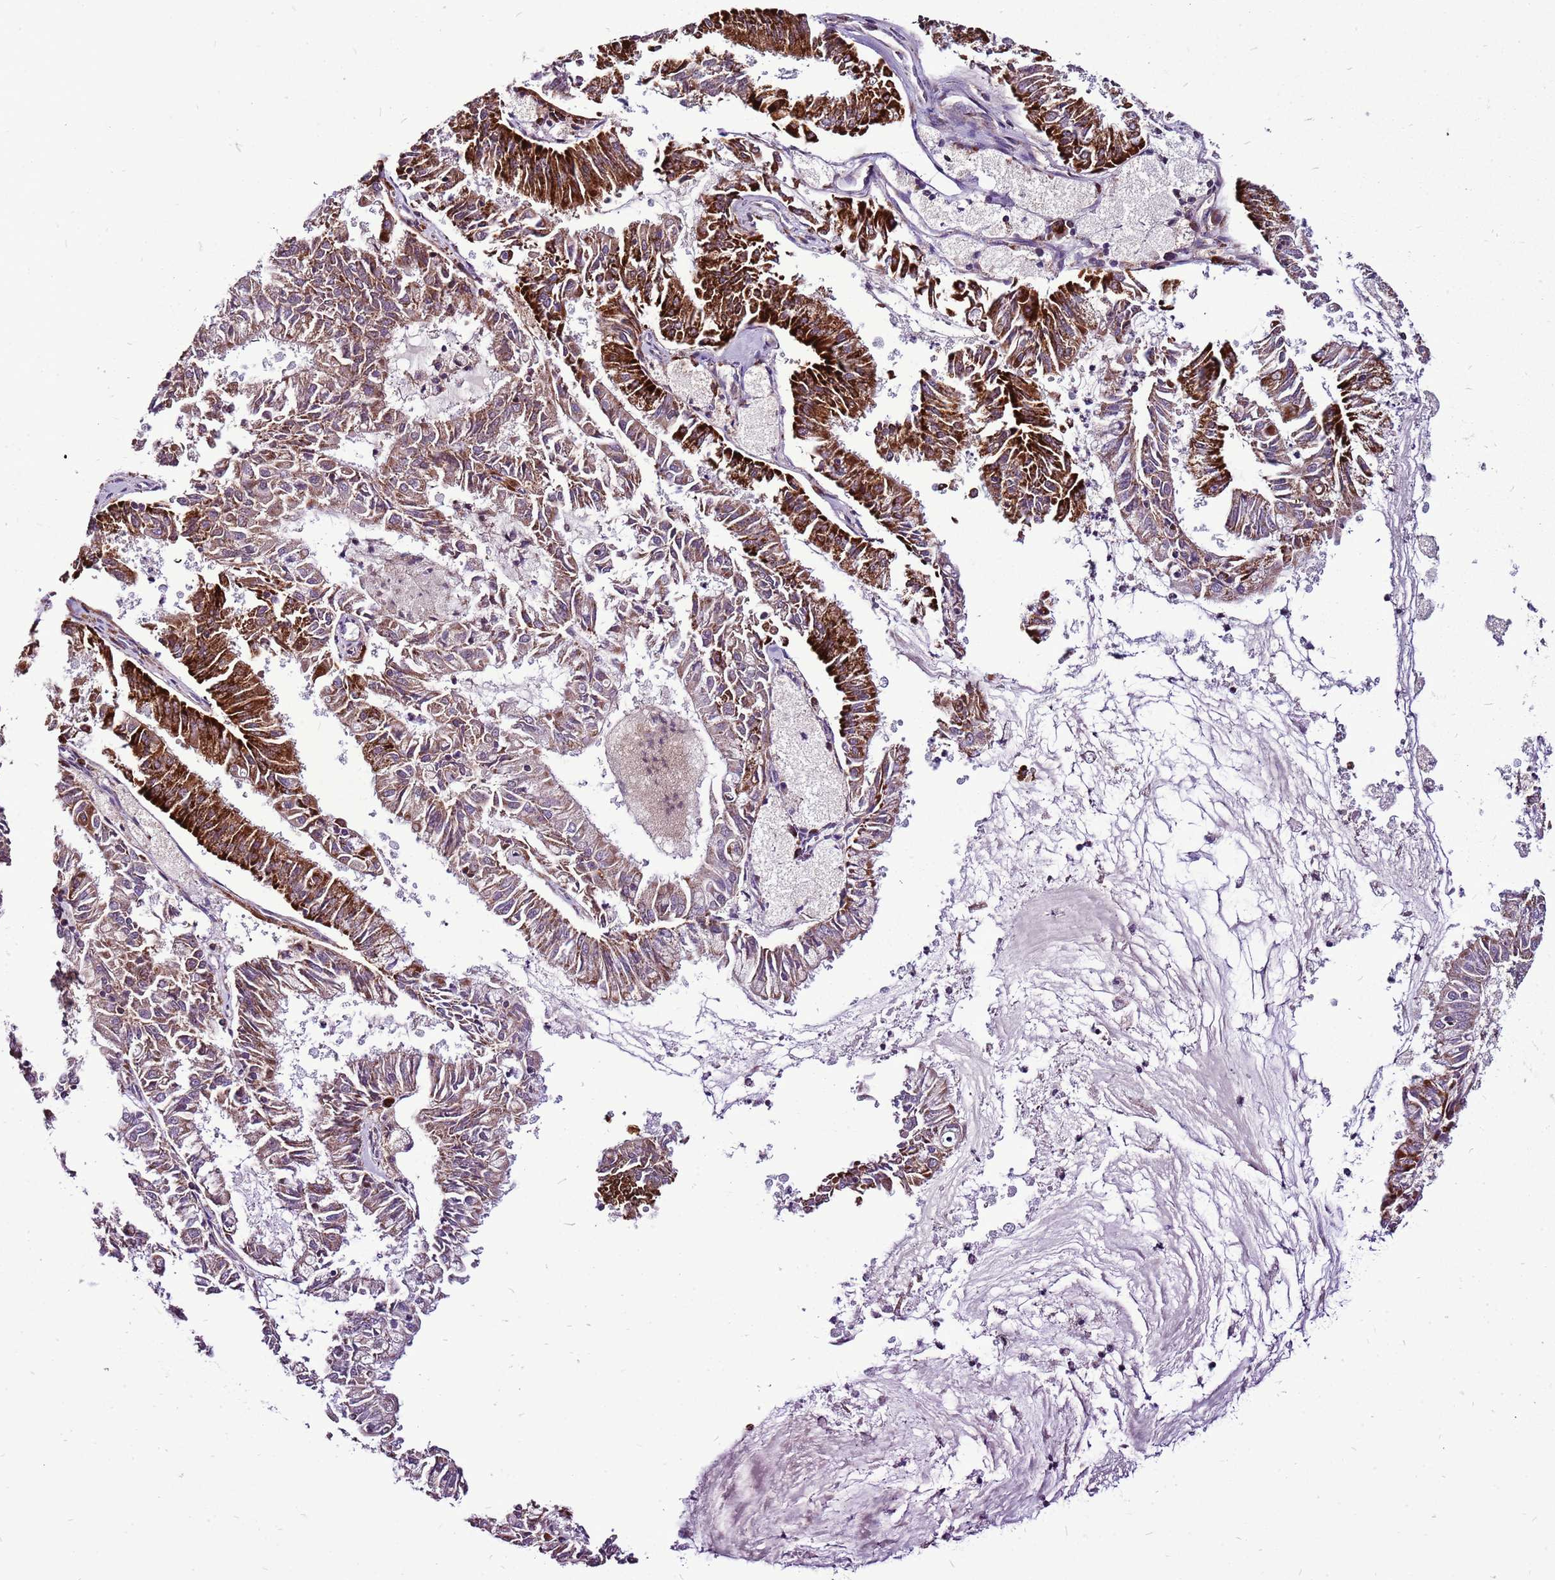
{"staining": {"intensity": "strong", "quantity": "25%-75%", "location": "cytoplasmic/membranous"}, "tissue": "endometrial cancer", "cell_type": "Tumor cells", "image_type": "cancer", "snomed": [{"axis": "morphology", "description": "Adenocarcinoma, NOS"}, {"axis": "topography", "description": "Endometrium"}], "caption": "Endometrial cancer (adenocarcinoma) stained with DAB (3,3'-diaminobenzidine) immunohistochemistry displays high levels of strong cytoplasmic/membranous expression in approximately 25%-75% of tumor cells.", "gene": "GCDH", "patient": {"sex": "female", "age": 57}}